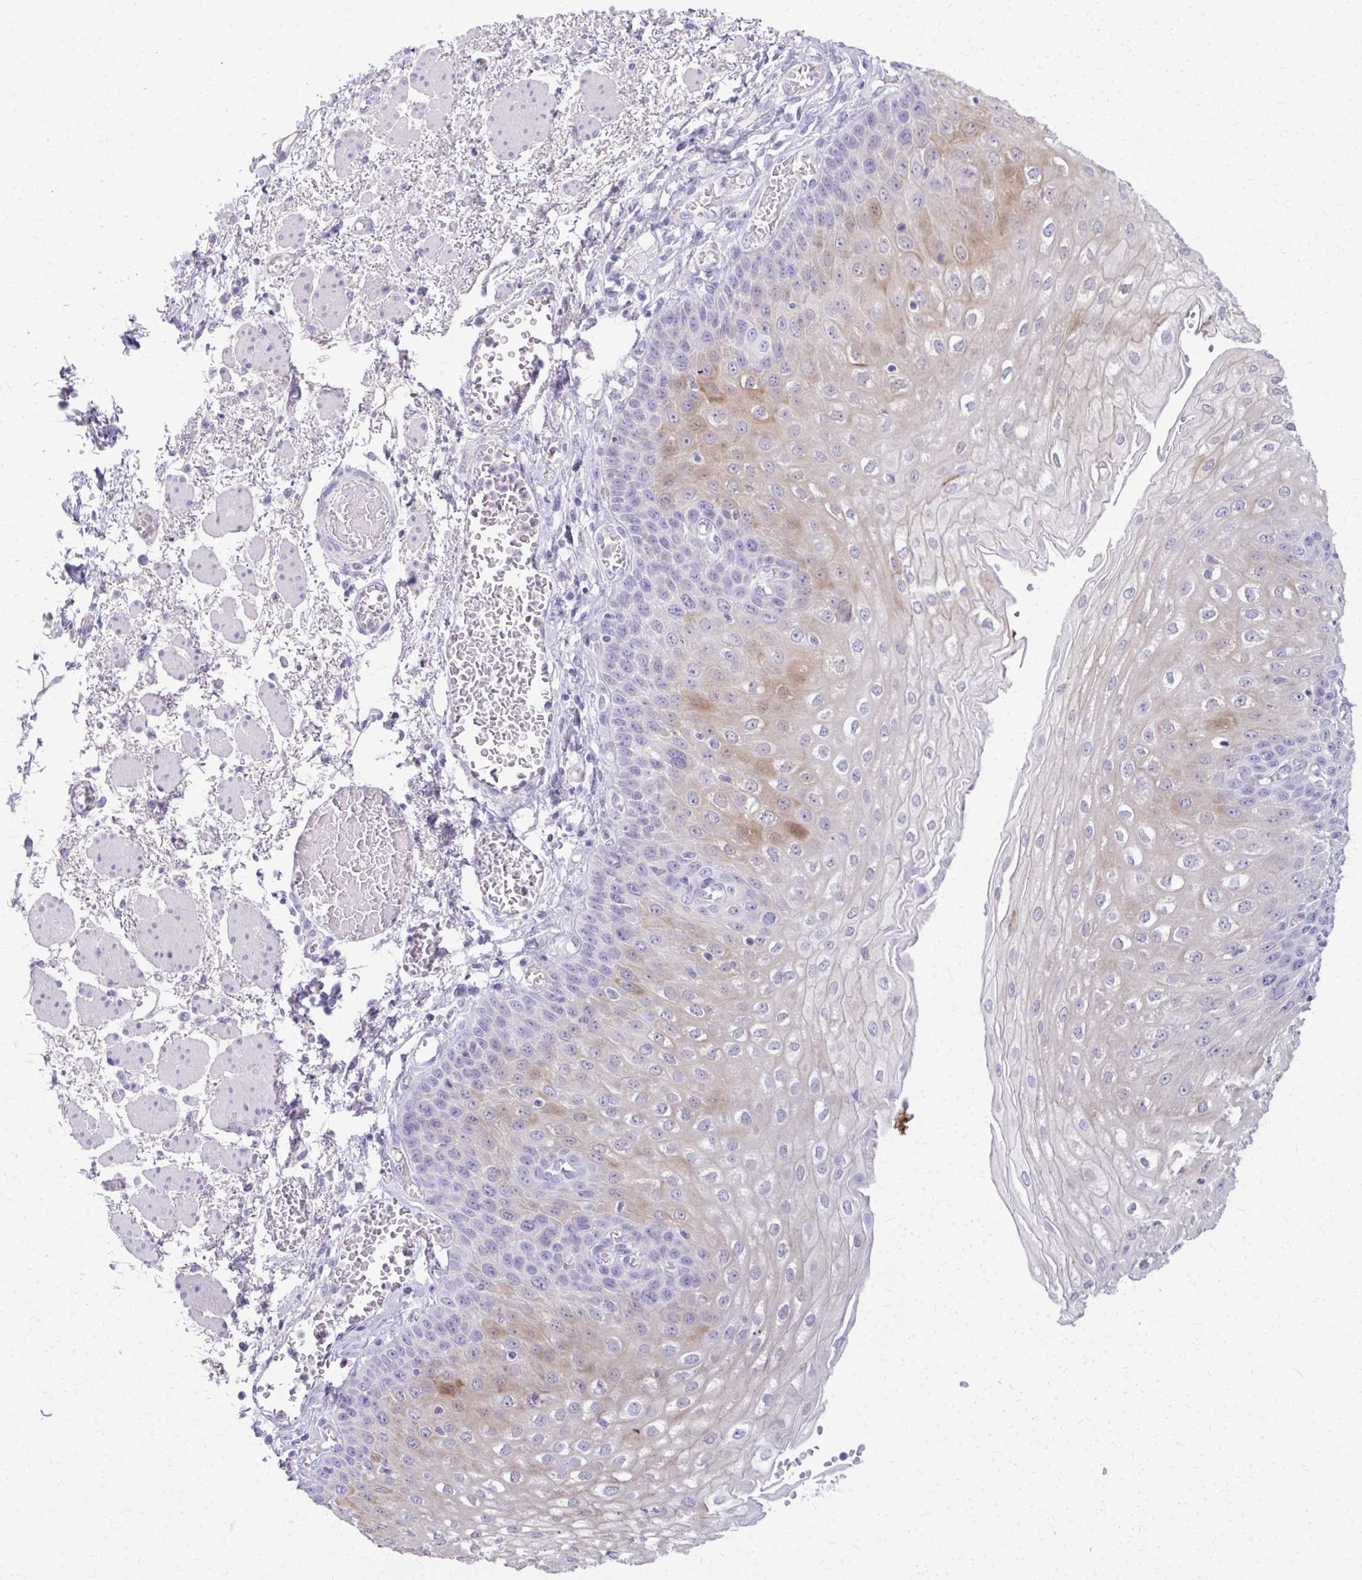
{"staining": {"intensity": "moderate", "quantity": "<25%", "location": "cytoplasmic/membranous,nuclear"}, "tissue": "esophagus", "cell_type": "Squamous epithelial cells", "image_type": "normal", "snomed": [{"axis": "morphology", "description": "Normal tissue, NOS"}, {"axis": "morphology", "description": "Adenocarcinoma, NOS"}, {"axis": "topography", "description": "Esophagus"}], "caption": "Human esophagus stained with a brown dye shows moderate cytoplasmic/membranous,nuclear positive expression in approximately <25% of squamous epithelial cells.", "gene": "ENSG00000275249", "patient": {"sex": "male", "age": 81}}